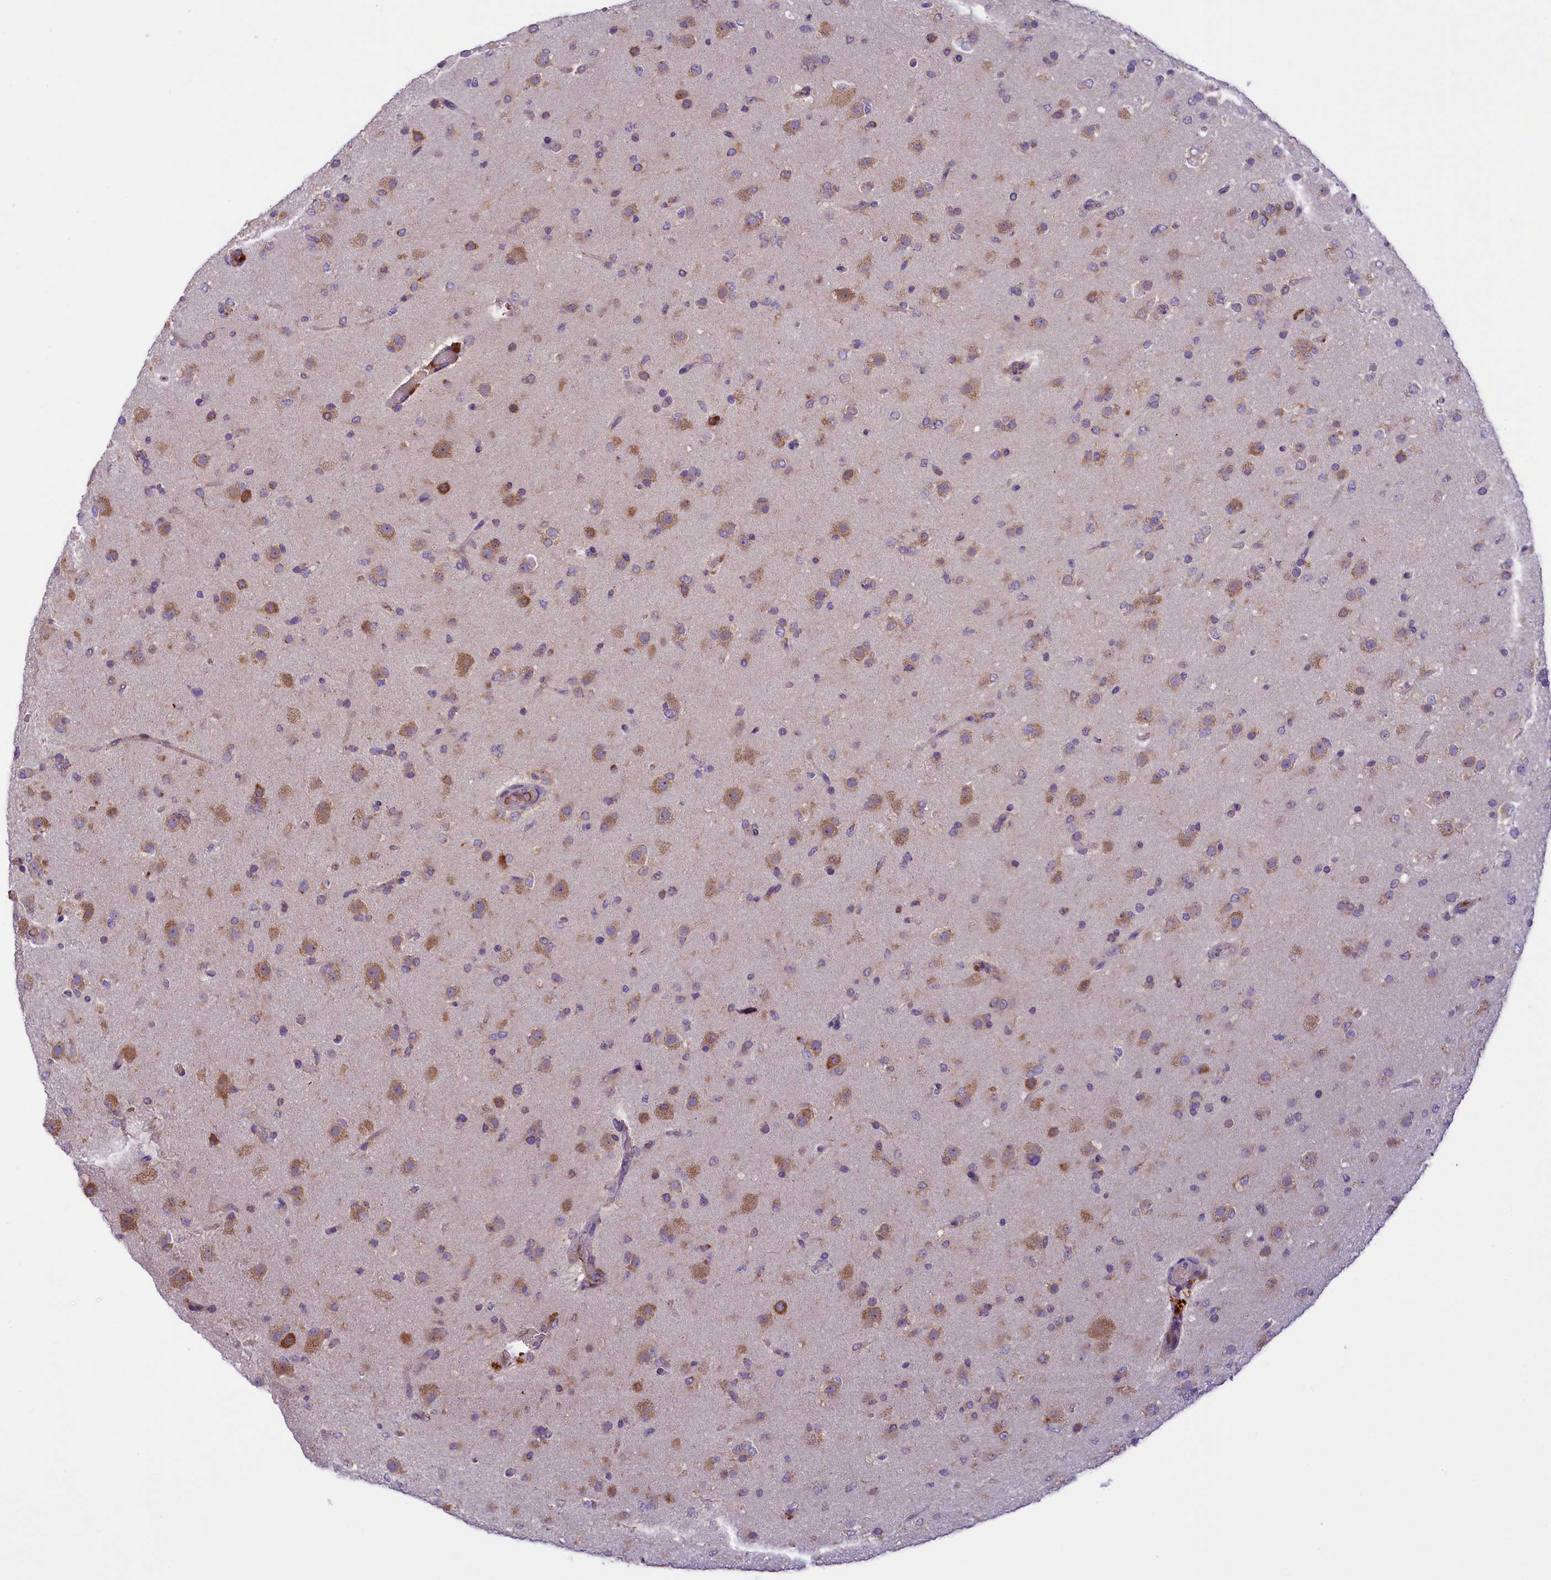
{"staining": {"intensity": "moderate", "quantity": ">75%", "location": "cytoplasmic/membranous"}, "tissue": "glioma", "cell_type": "Tumor cells", "image_type": "cancer", "snomed": [{"axis": "morphology", "description": "Glioma, malignant, Low grade"}, {"axis": "topography", "description": "Brain"}], "caption": "A high-resolution histopathology image shows immunohistochemistry (IHC) staining of malignant low-grade glioma, which demonstrates moderate cytoplasmic/membranous expression in about >75% of tumor cells.", "gene": "LARP4", "patient": {"sex": "male", "age": 65}}